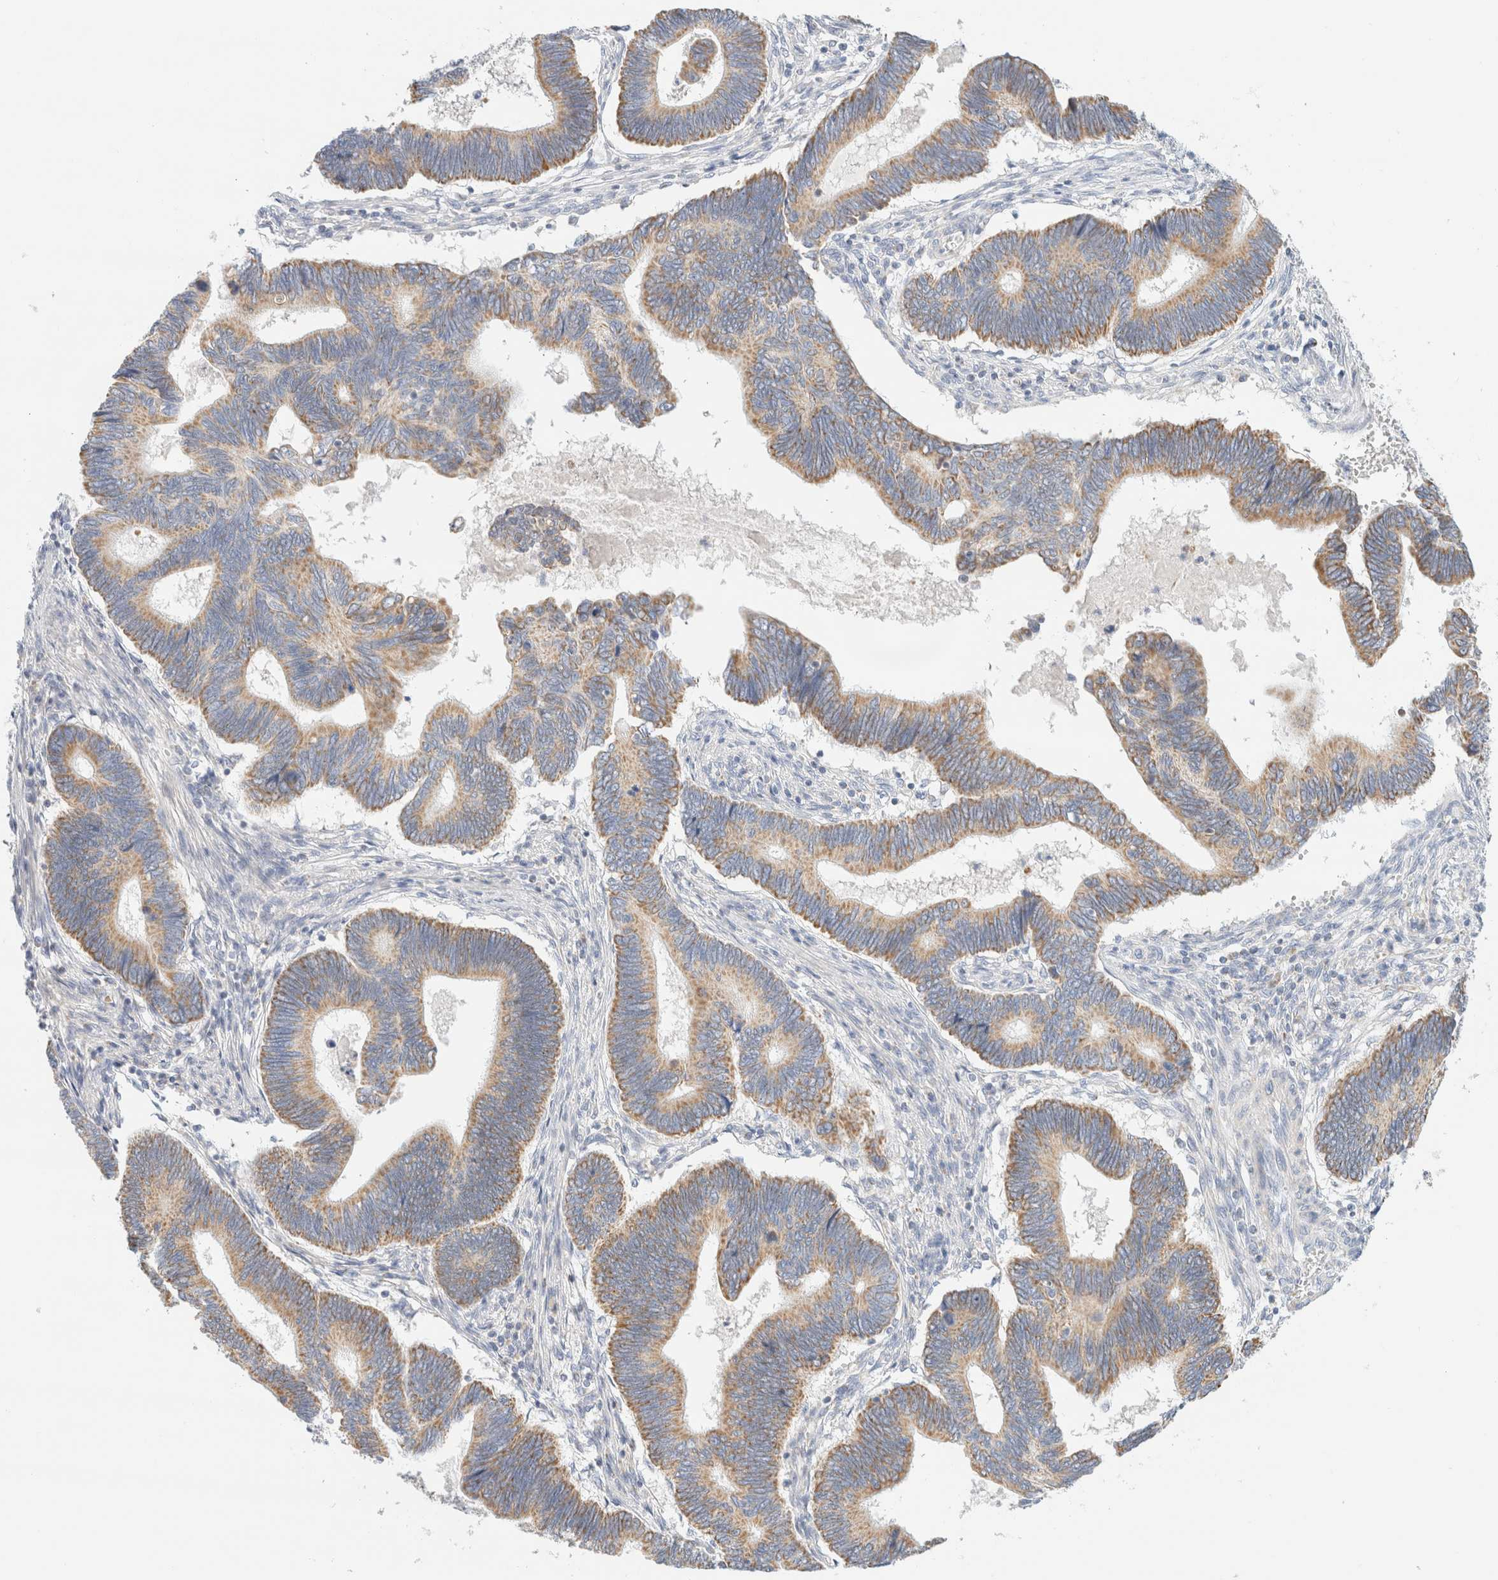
{"staining": {"intensity": "moderate", "quantity": ">75%", "location": "cytoplasmic/membranous"}, "tissue": "pancreatic cancer", "cell_type": "Tumor cells", "image_type": "cancer", "snomed": [{"axis": "morphology", "description": "Adenocarcinoma, NOS"}, {"axis": "topography", "description": "Pancreas"}], "caption": "Moderate cytoplasmic/membranous expression is identified in about >75% of tumor cells in adenocarcinoma (pancreatic).", "gene": "HDHD3", "patient": {"sex": "female", "age": 70}}